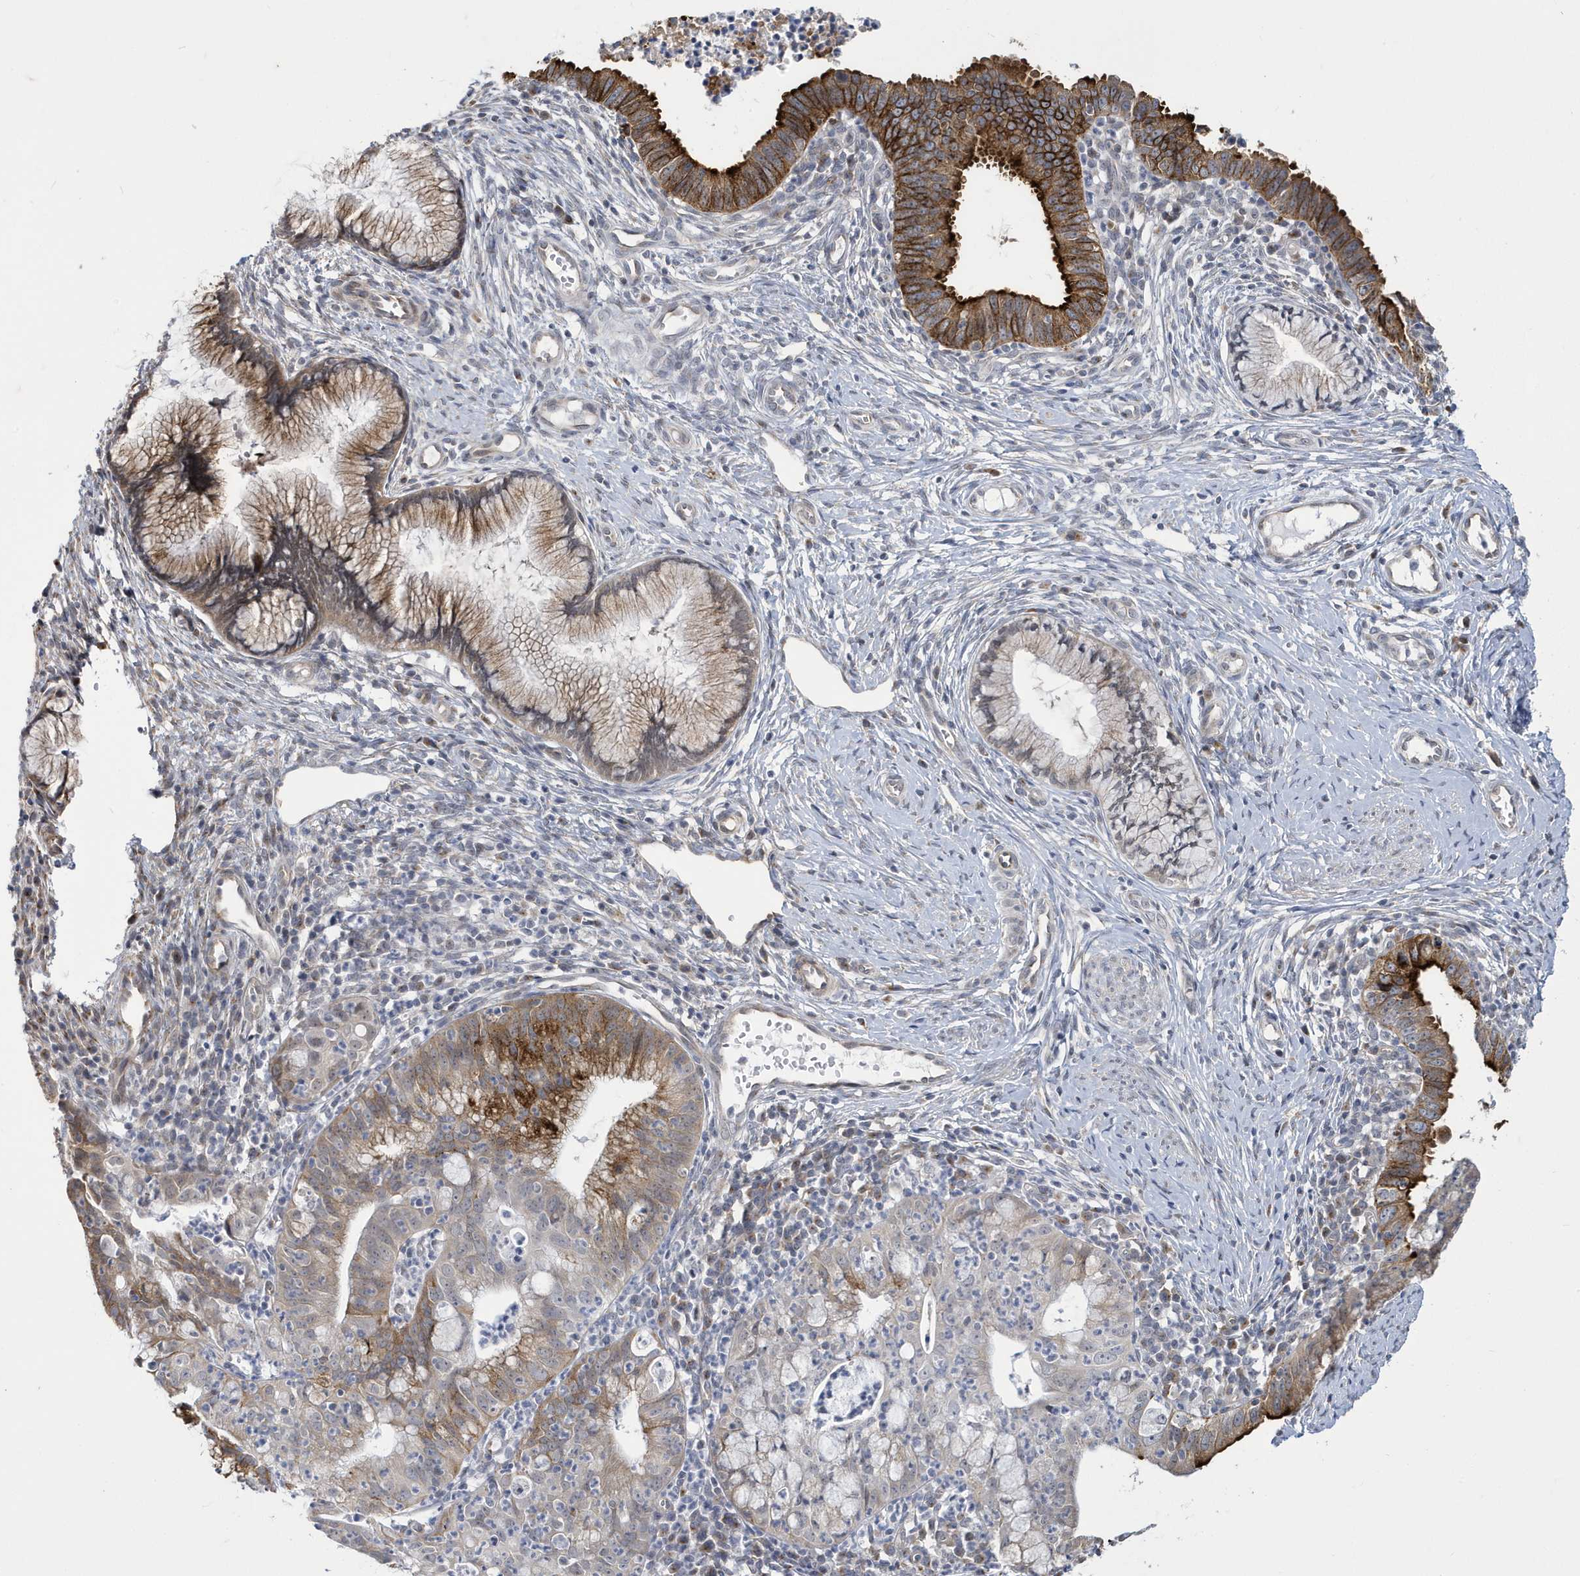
{"staining": {"intensity": "strong", "quantity": "25%-75%", "location": "cytoplasmic/membranous"}, "tissue": "cervical cancer", "cell_type": "Tumor cells", "image_type": "cancer", "snomed": [{"axis": "morphology", "description": "Adenocarcinoma, NOS"}, {"axis": "topography", "description": "Cervix"}], "caption": "This is a histology image of IHC staining of cervical adenocarcinoma, which shows strong positivity in the cytoplasmic/membranous of tumor cells.", "gene": "ZNF654", "patient": {"sex": "female", "age": 36}}